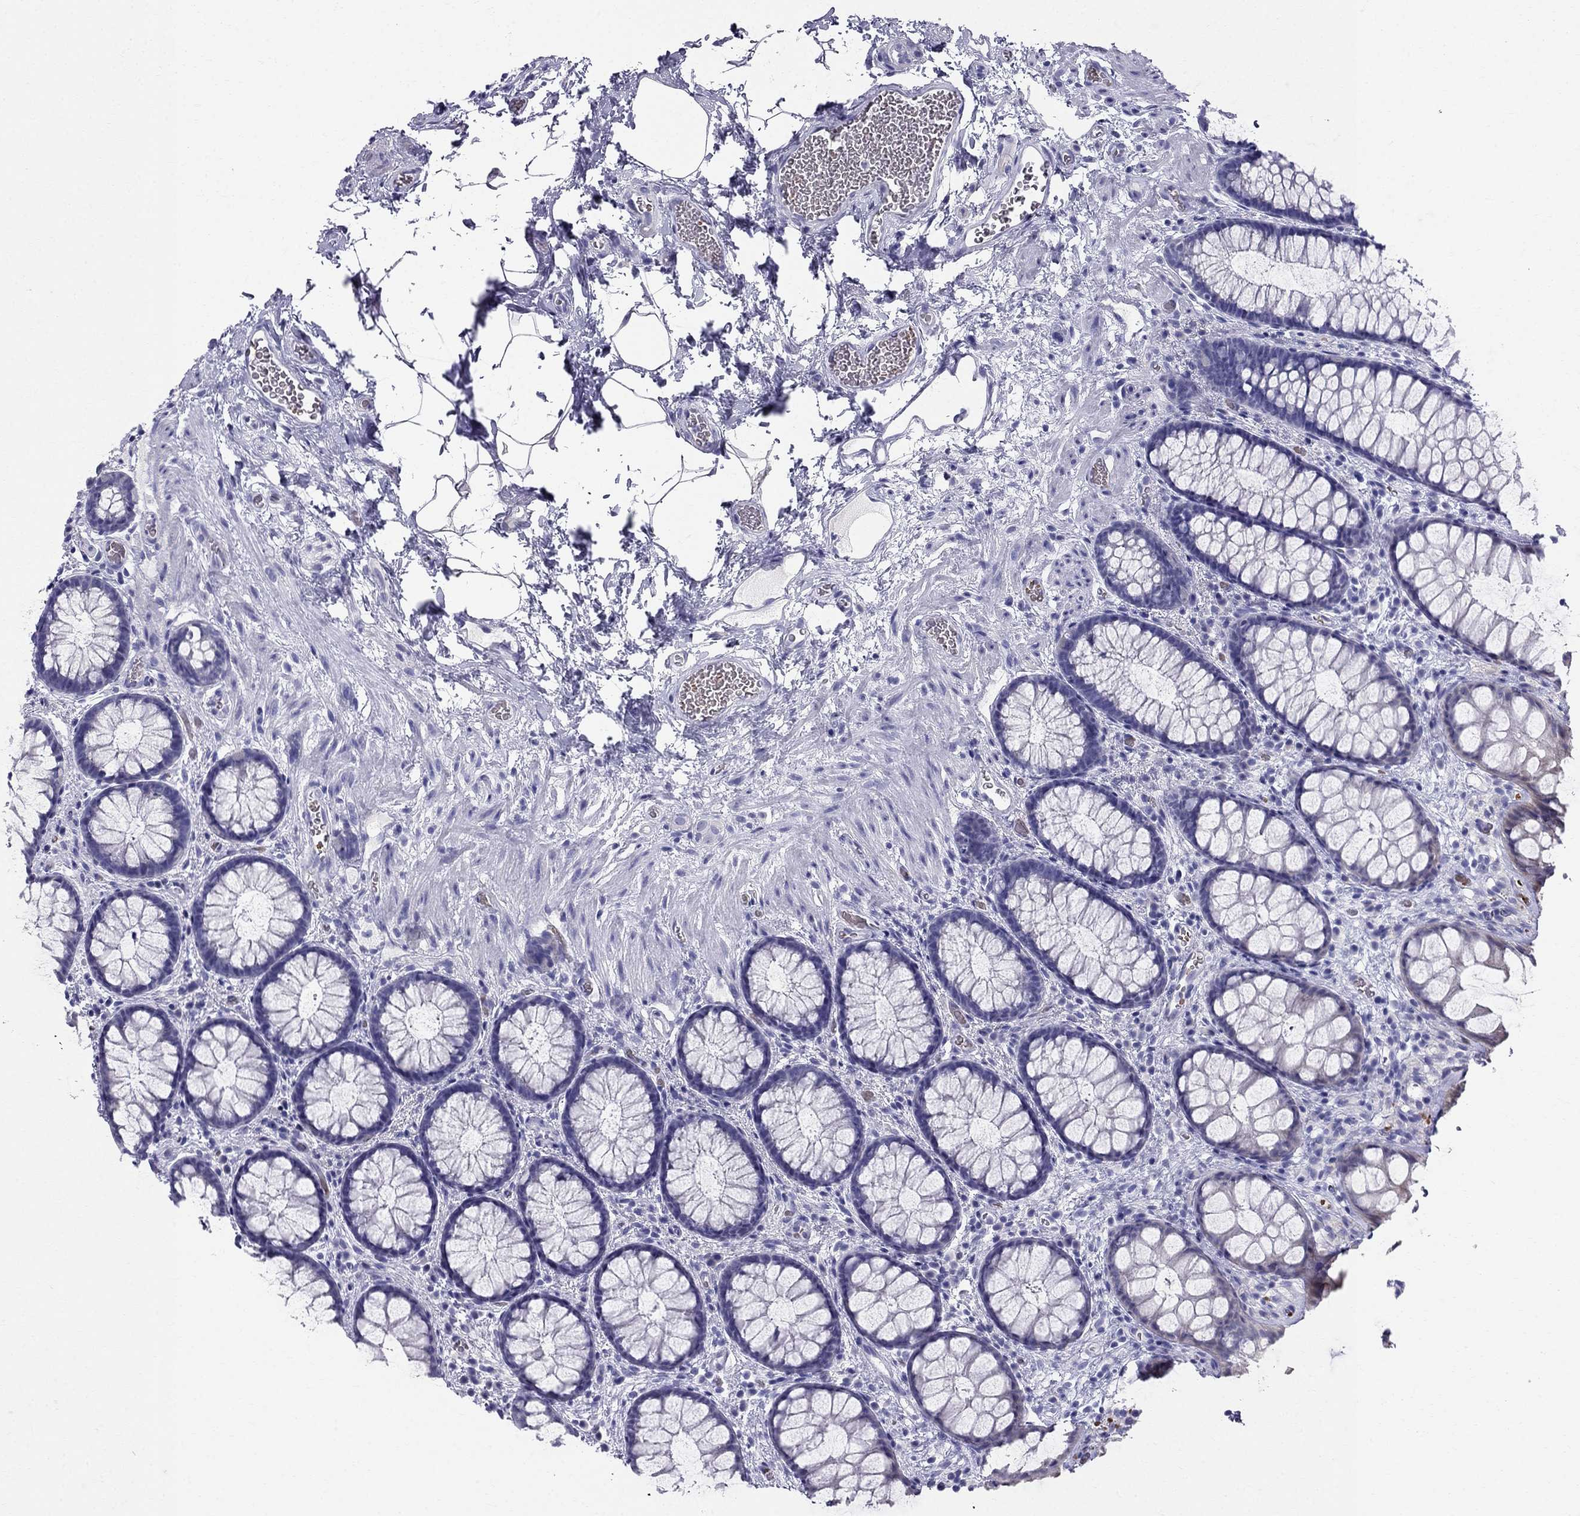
{"staining": {"intensity": "negative", "quantity": "none", "location": "none"}, "tissue": "rectum", "cell_type": "Glandular cells", "image_type": "normal", "snomed": [{"axis": "morphology", "description": "Normal tissue, NOS"}, {"axis": "topography", "description": "Rectum"}], "caption": "Glandular cells are negative for protein expression in normal human rectum. (DAB (3,3'-diaminobenzidine) immunohistochemistry, high magnification).", "gene": "DNAAF6", "patient": {"sex": "female", "age": 62}}